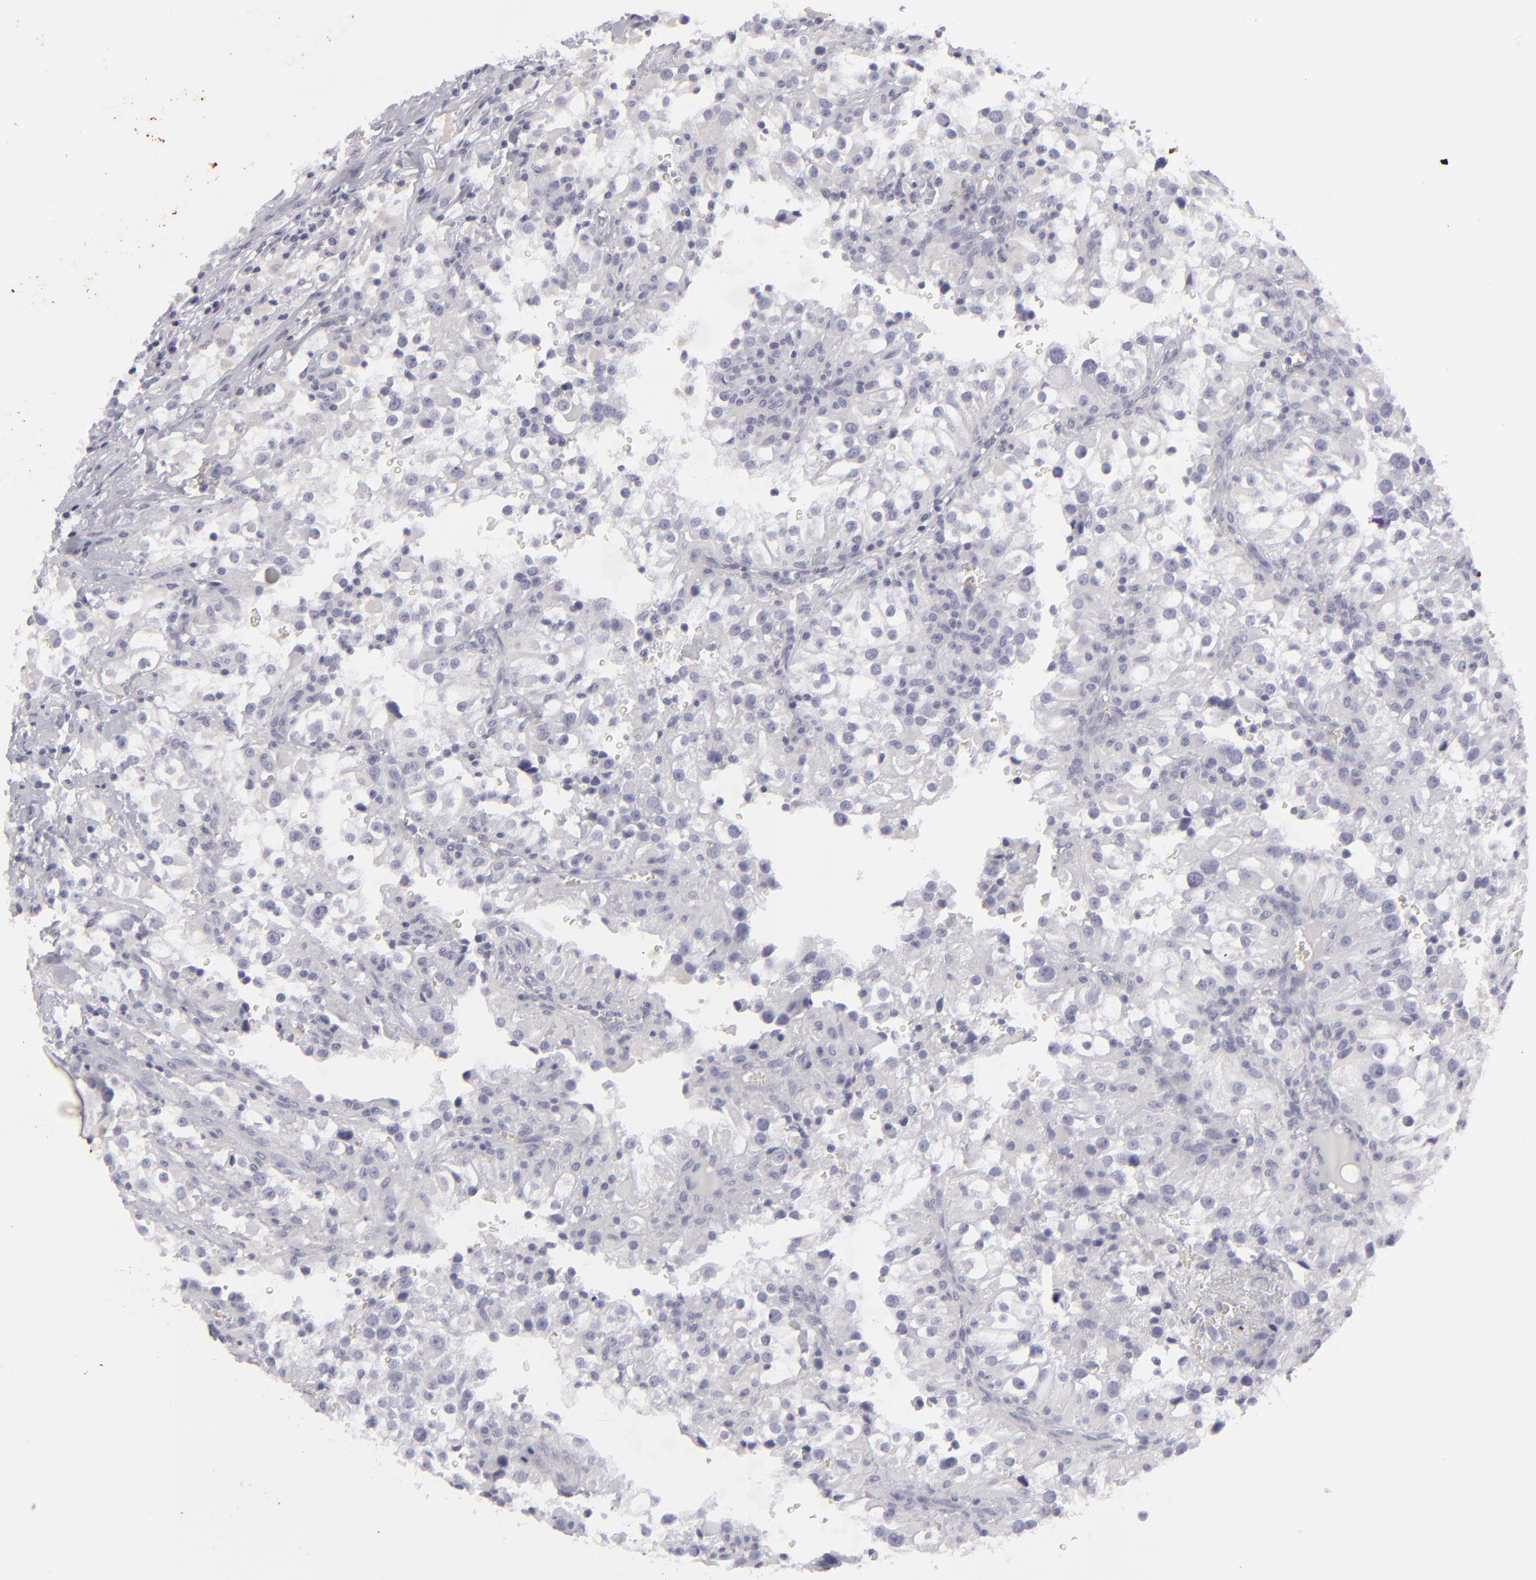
{"staining": {"intensity": "negative", "quantity": "none", "location": "none"}, "tissue": "renal cancer", "cell_type": "Tumor cells", "image_type": "cancer", "snomed": [{"axis": "morphology", "description": "Adenocarcinoma, NOS"}, {"axis": "topography", "description": "Kidney"}], "caption": "The IHC micrograph has no significant positivity in tumor cells of renal cancer (adenocarcinoma) tissue. (DAB (3,3'-diaminobenzidine) immunohistochemistry with hematoxylin counter stain).", "gene": "KRT1", "patient": {"sex": "female", "age": 52}}